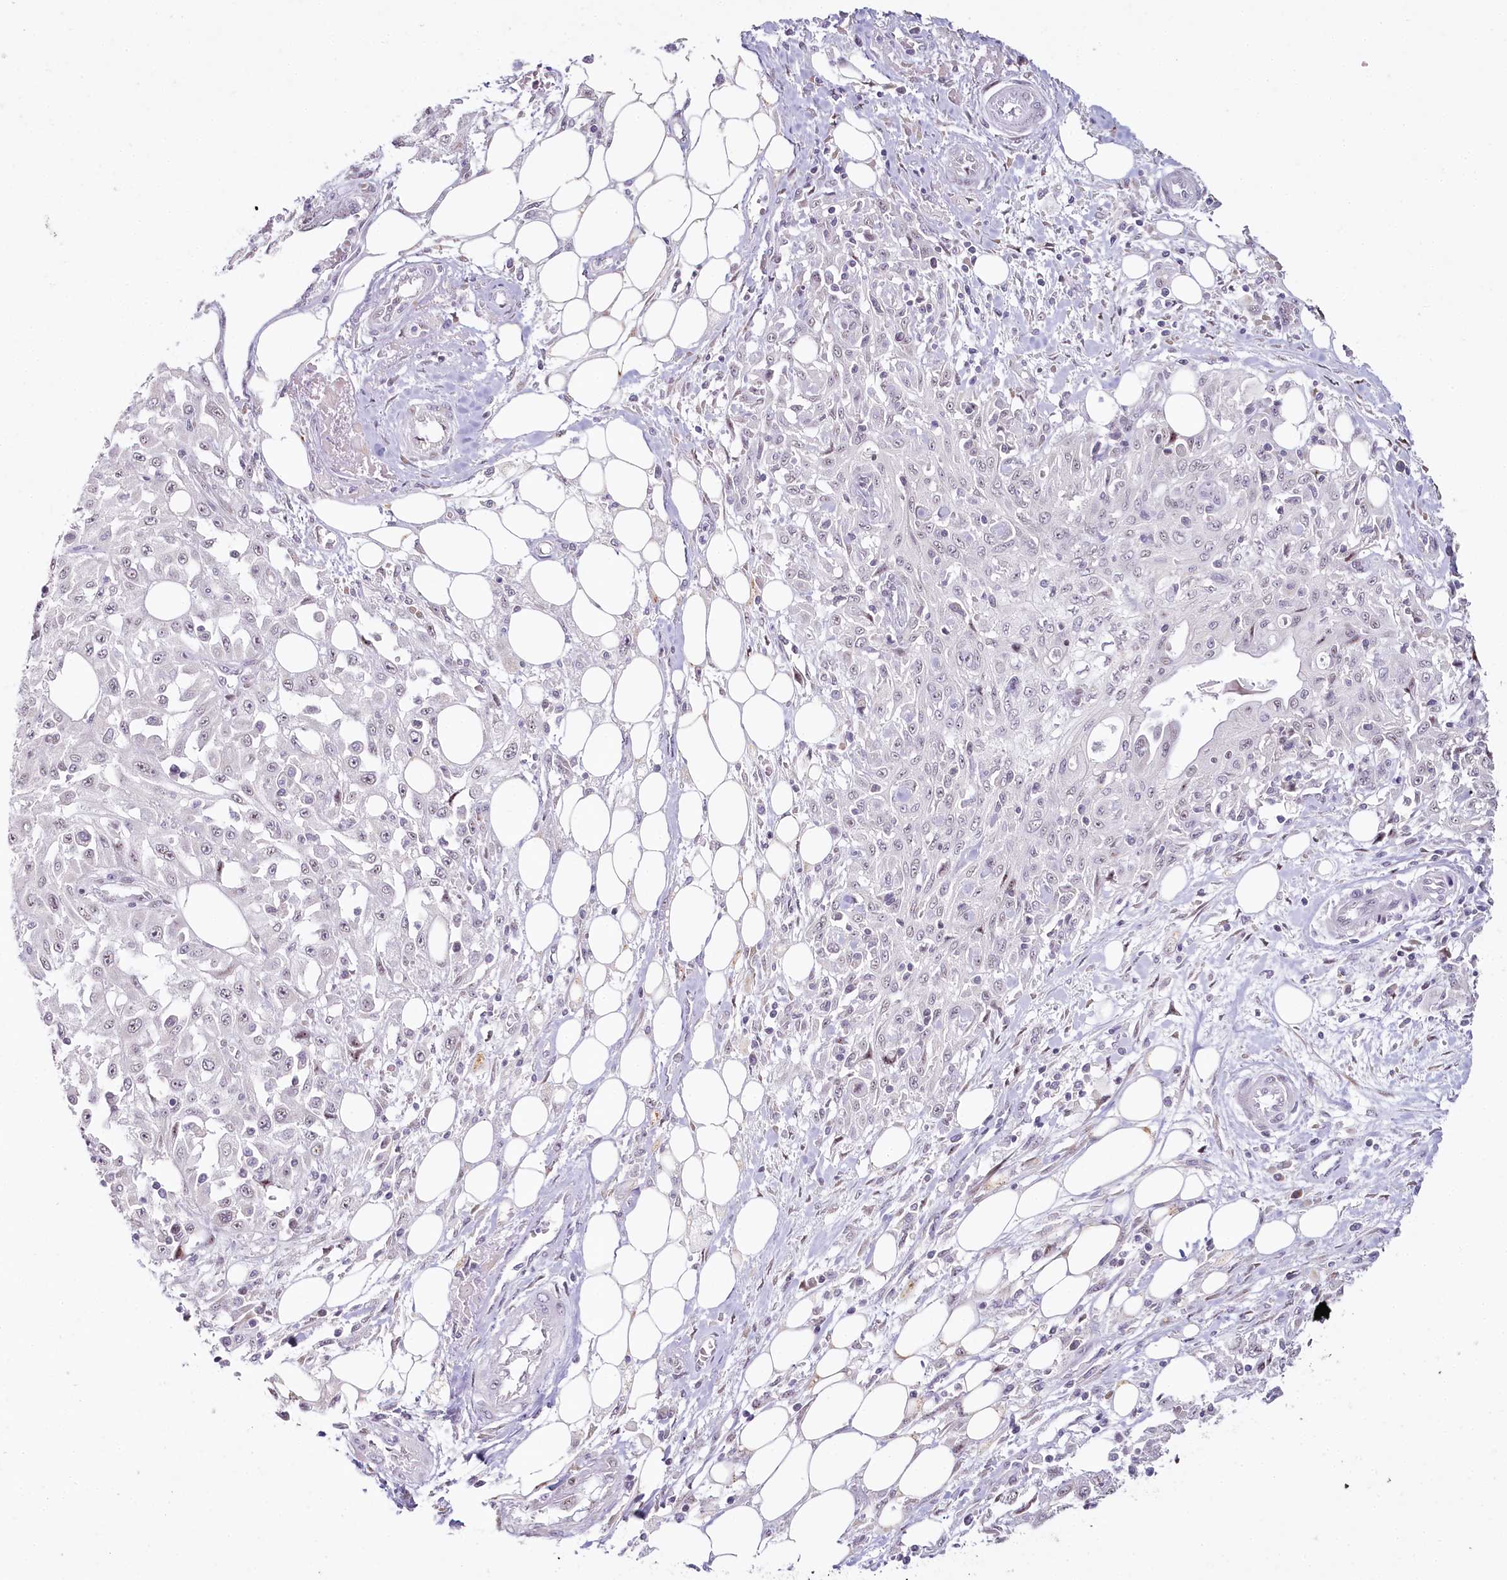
{"staining": {"intensity": "negative", "quantity": "none", "location": "none"}, "tissue": "skin cancer", "cell_type": "Tumor cells", "image_type": "cancer", "snomed": [{"axis": "morphology", "description": "Squamous cell carcinoma, NOS"}, {"axis": "morphology", "description": "Squamous cell carcinoma, metastatic, NOS"}, {"axis": "topography", "description": "Skin"}, {"axis": "topography", "description": "Lymph node"}], "caption": "This is an immunohistochemistry (IHC) photomicrograph of skin cancer (metastatic squamous cell carcinoma). There is no positivity in tumor cells.", "gene": "HPD", "patient": {"sex": "male", "age": 75}}